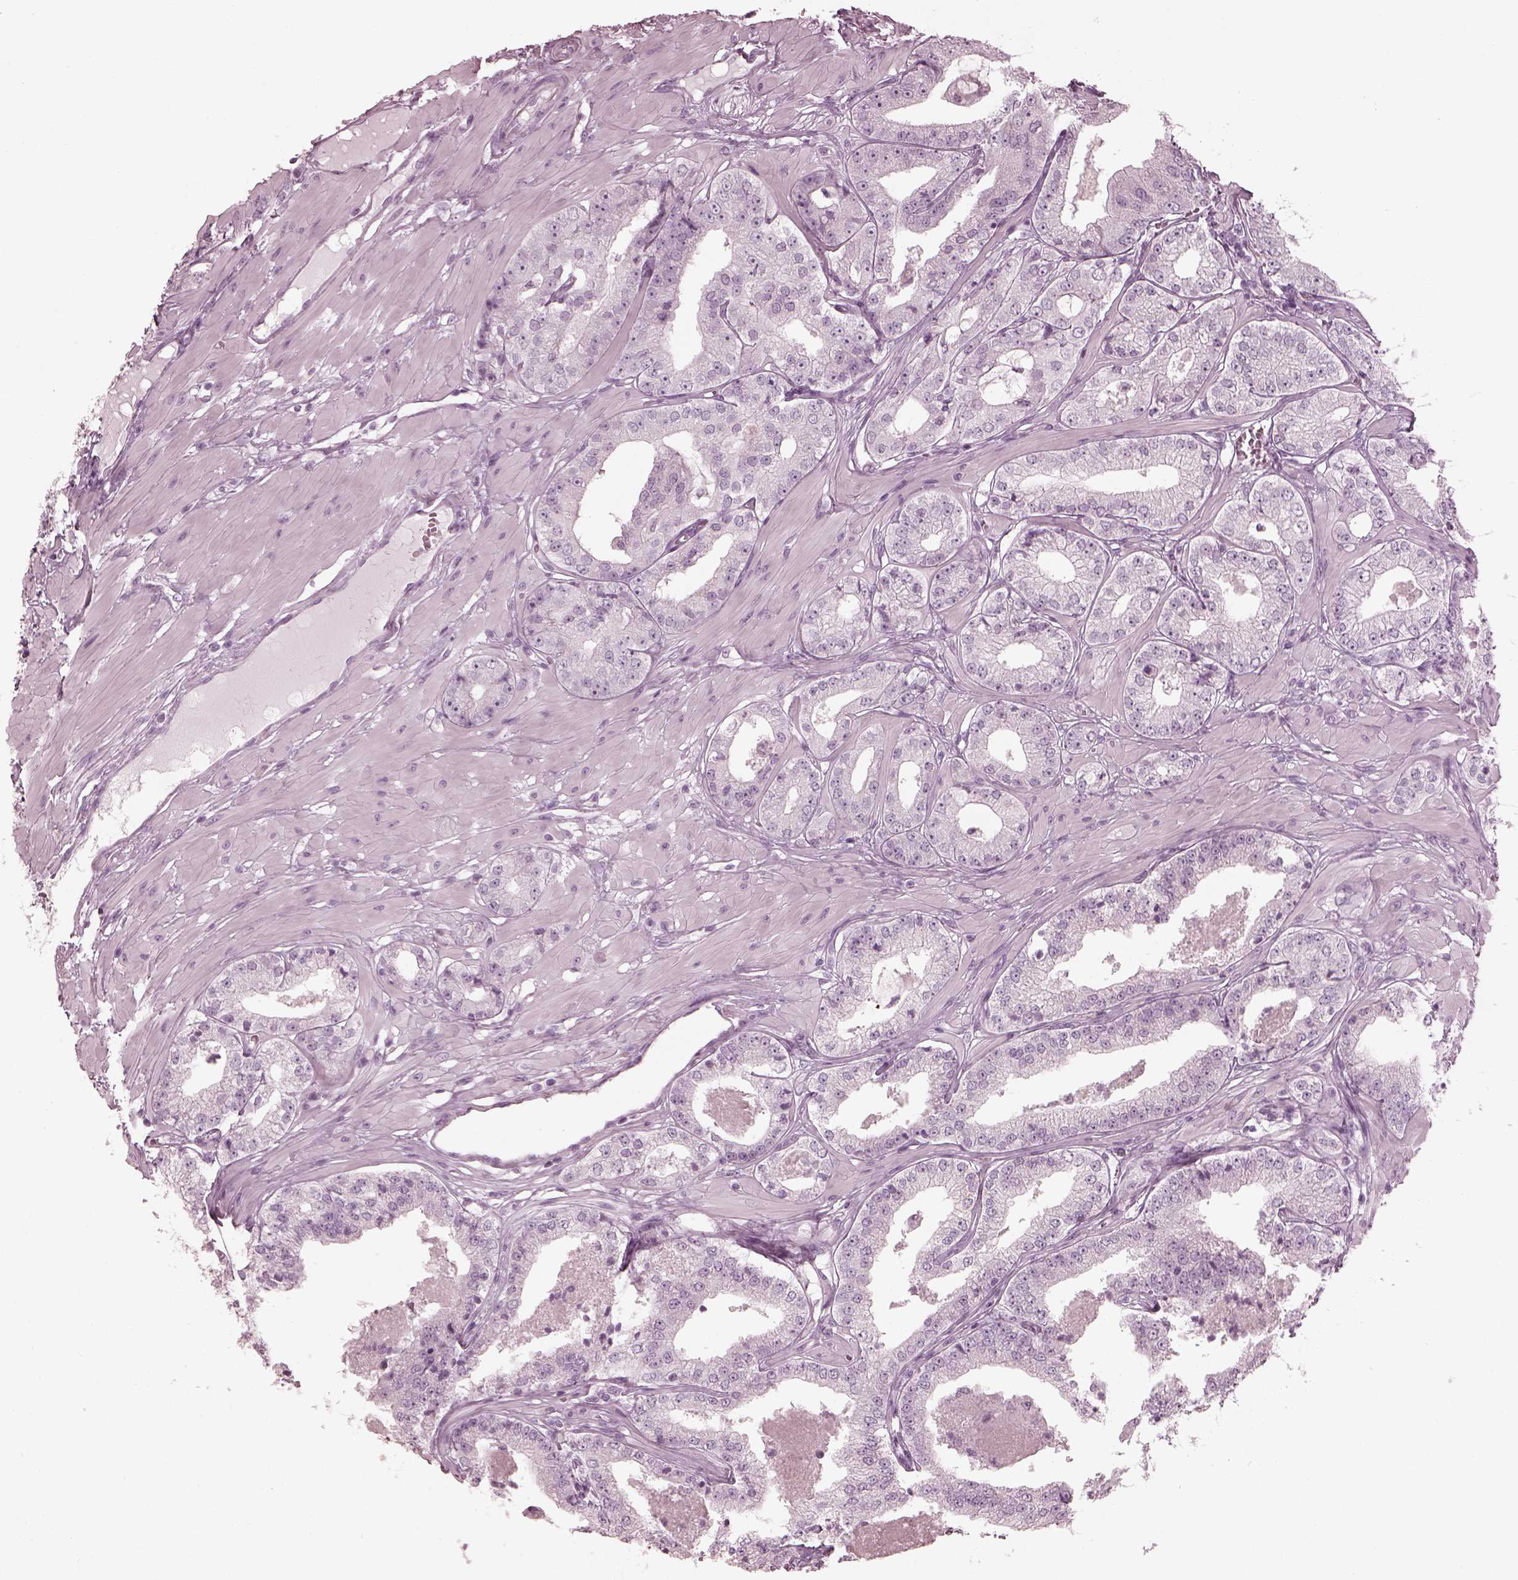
{"staining": {"intensity": "negative", "quantity": "none", "location": "none"}, "tissue": "prostate cancer", "cell_type": "Tumor cells", "image_type": "cancer", "snomed": [{"axis": "morphology", "description": "Adenocarcinoma, Low grade"}, {"axis": "topography", "description": "Prostate"}], "caption": "Tumor cells show no significant positivity in prostate cancer.", "gene": "SAXO2", "patient": {"sex": "male", "age": 60}}